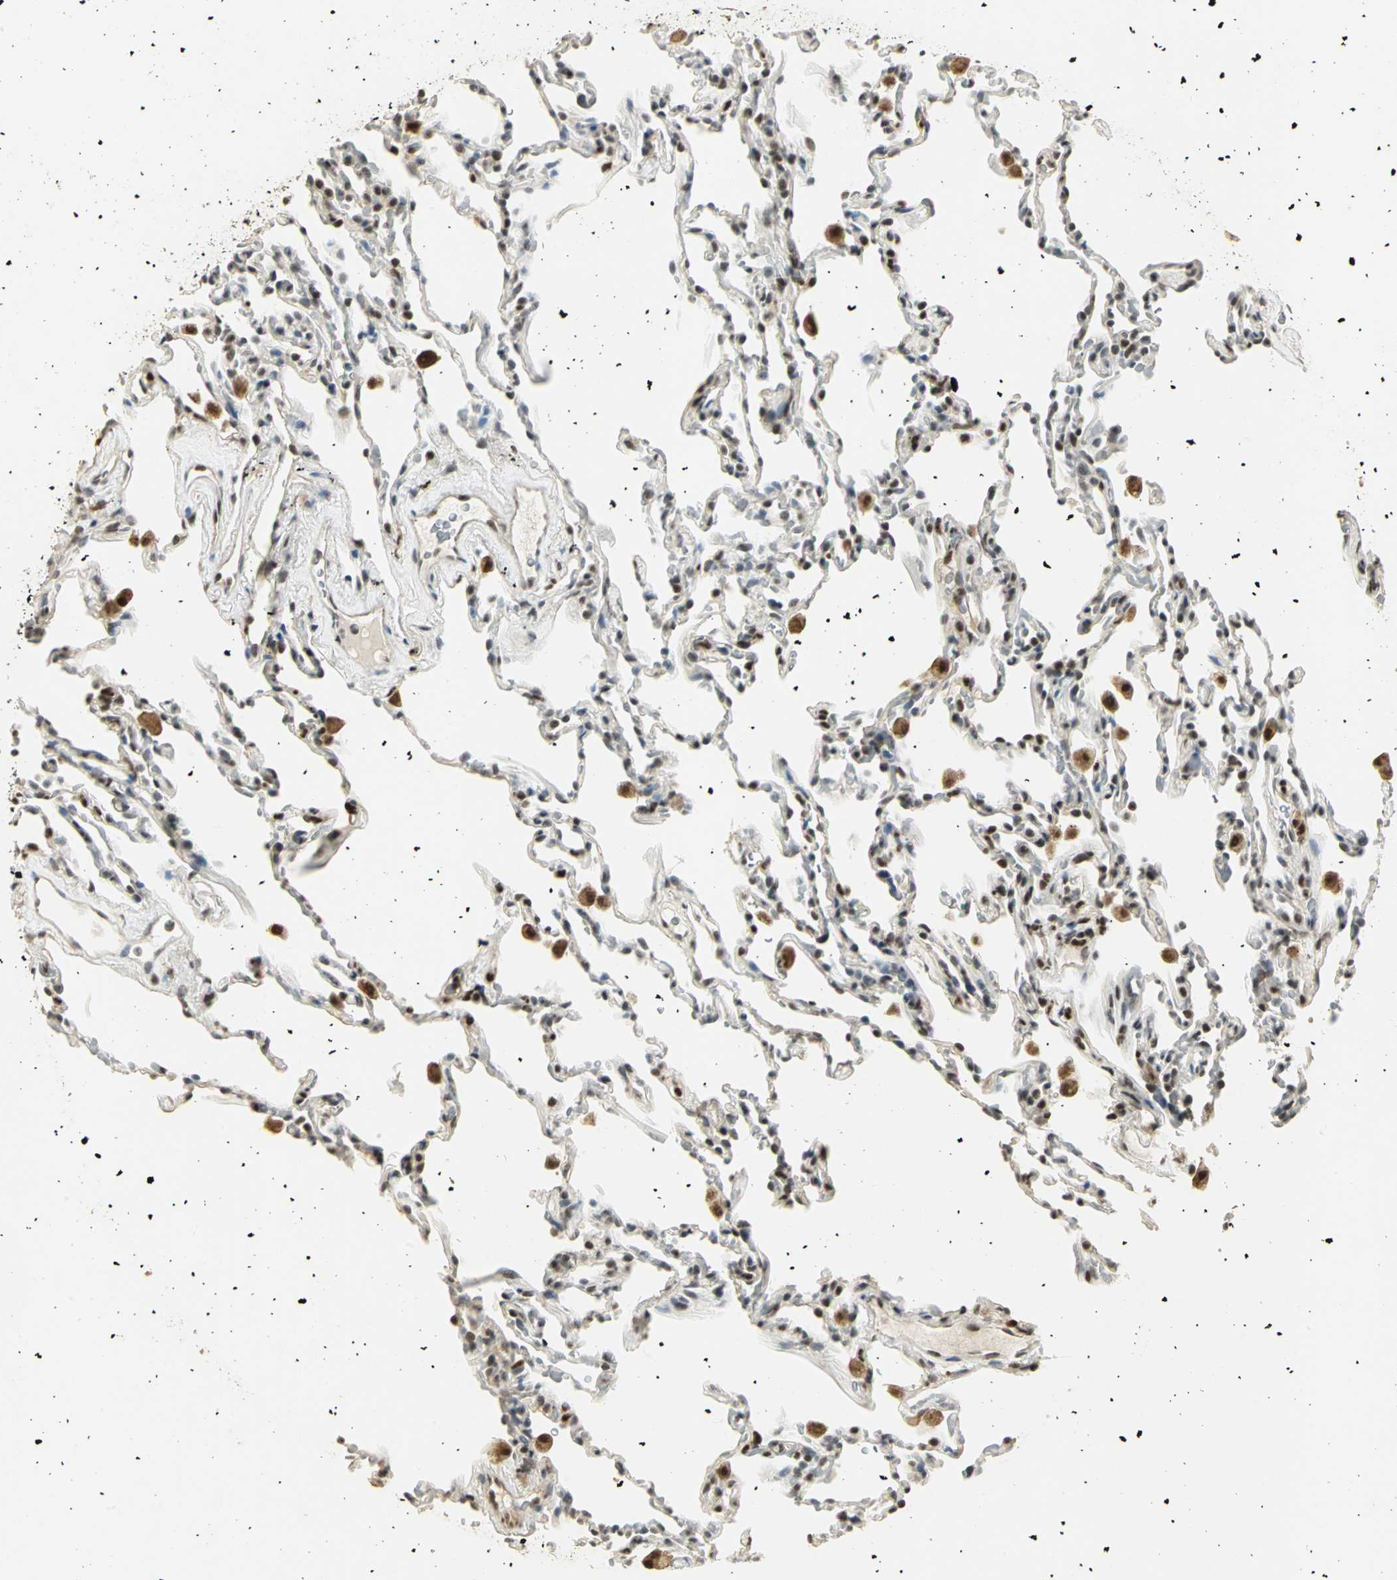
{"staining": {"intensity": "weak", "quantity": ">75%", "location": "nuclear"}, "tissue": "lung", "cell_type": "Alveolar cells", "image_type": "normal", "snomed": [{"axis": "morphology", "description": "Normal tissue, NOS"}, {"axis": "morphology", "description": "Soft tissue tumor metastatic"}, {"axis": "topography", "description": "Lung"}], "caption": "IHC of normal human lung reveals low levels of weak nuclear expression in about >75% of alveolar cells.", "gene": "ELF1", "patient": {"sex": "male", "age": 59}}